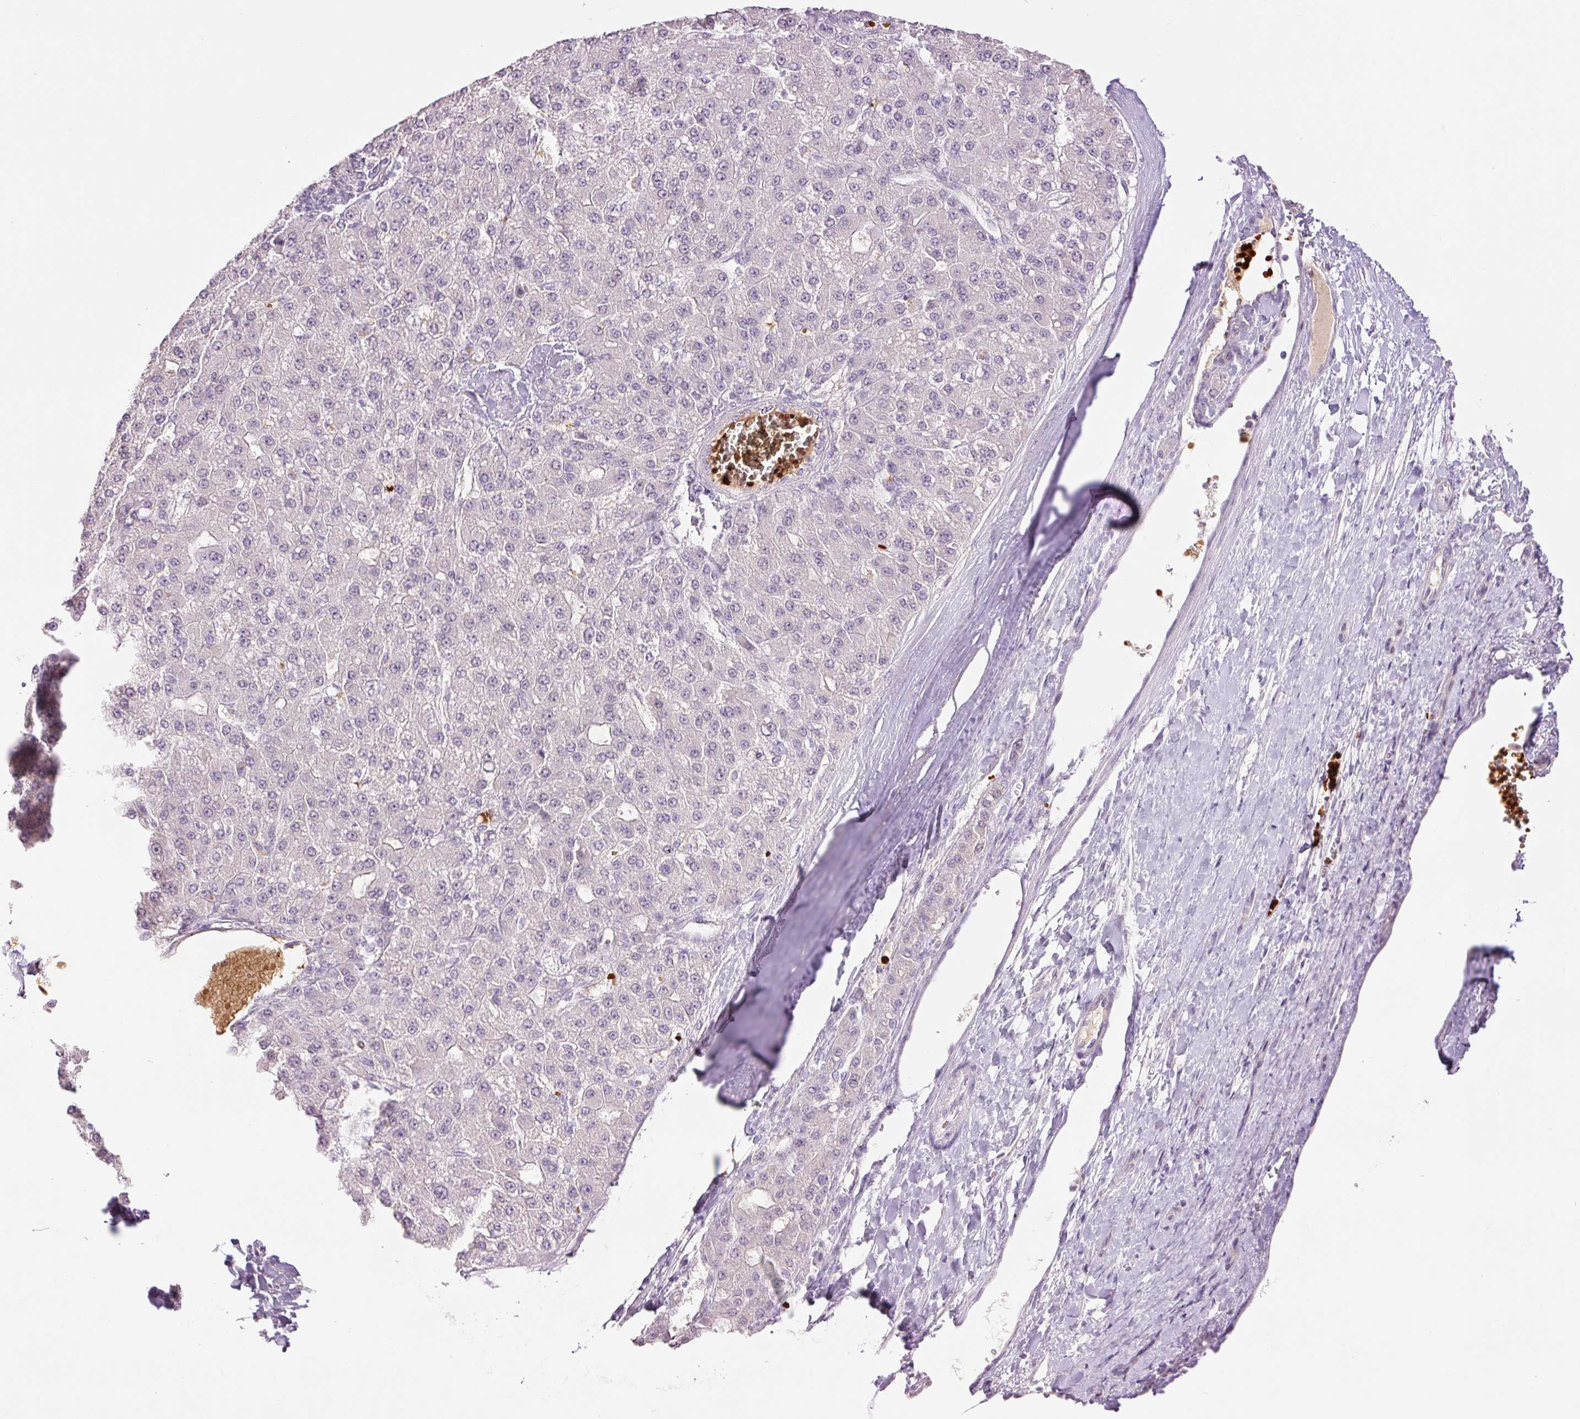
{"staining": {"intensity": "moderate", "quantity": "<25%", "location": "nuclear"}, "tissue": "liver cancer", "cell_type": "Tumor cells", "image_type": "cancer", "snomed": [{"axis": "morphology", "description": "Carcinoma, Hepatocellular, NOS"}, {"axis": "topography", "description": "Liver"}], "caption": "Moderate nuclear protein positivity is present in approximately <25% of tumor cells in hepatocellular carcinoma (liver).", "gene": "LY6G6D", "patient": {"sex": "male", "age": 67}}